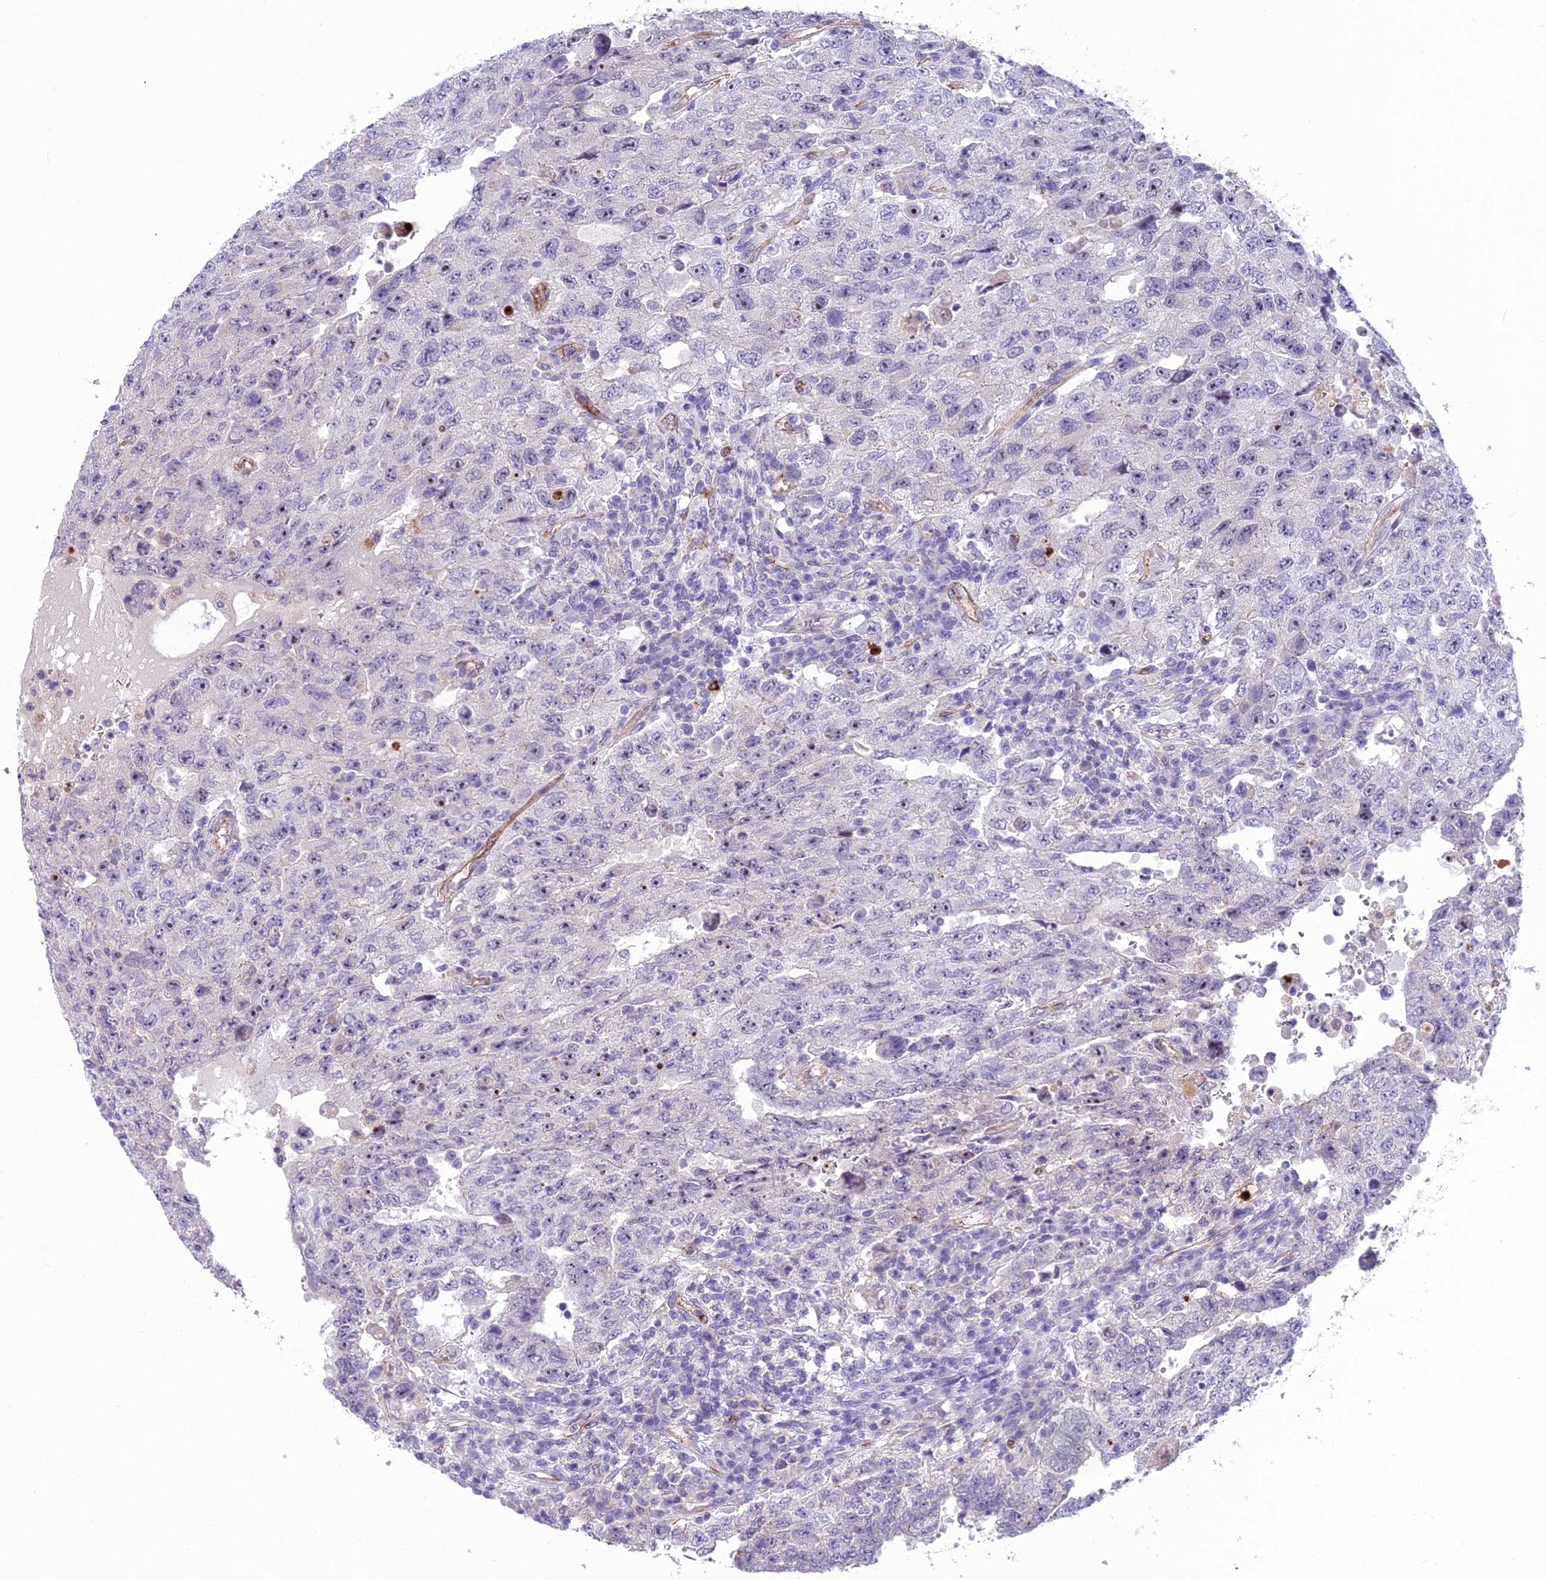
{"staining": {"intensity": "negative", "quantity": "none", "location": "none"}, "tissue": "testis cancer", "cell_type": "Tumor cells", "image_type": "cancer", "snomed": [{"axis": "morphology", "description": "Carcinoma, Embryonal, NOS"}, {"axis": "topography", "description": "Testis"}], "caption": "This is an immunohistochemistry histopathology image of testis cancer (embryonal carcinoma). There is no expression in tumor cells.", "gene": "BBS7", "patient": {"sex": "male", "age": 26}}